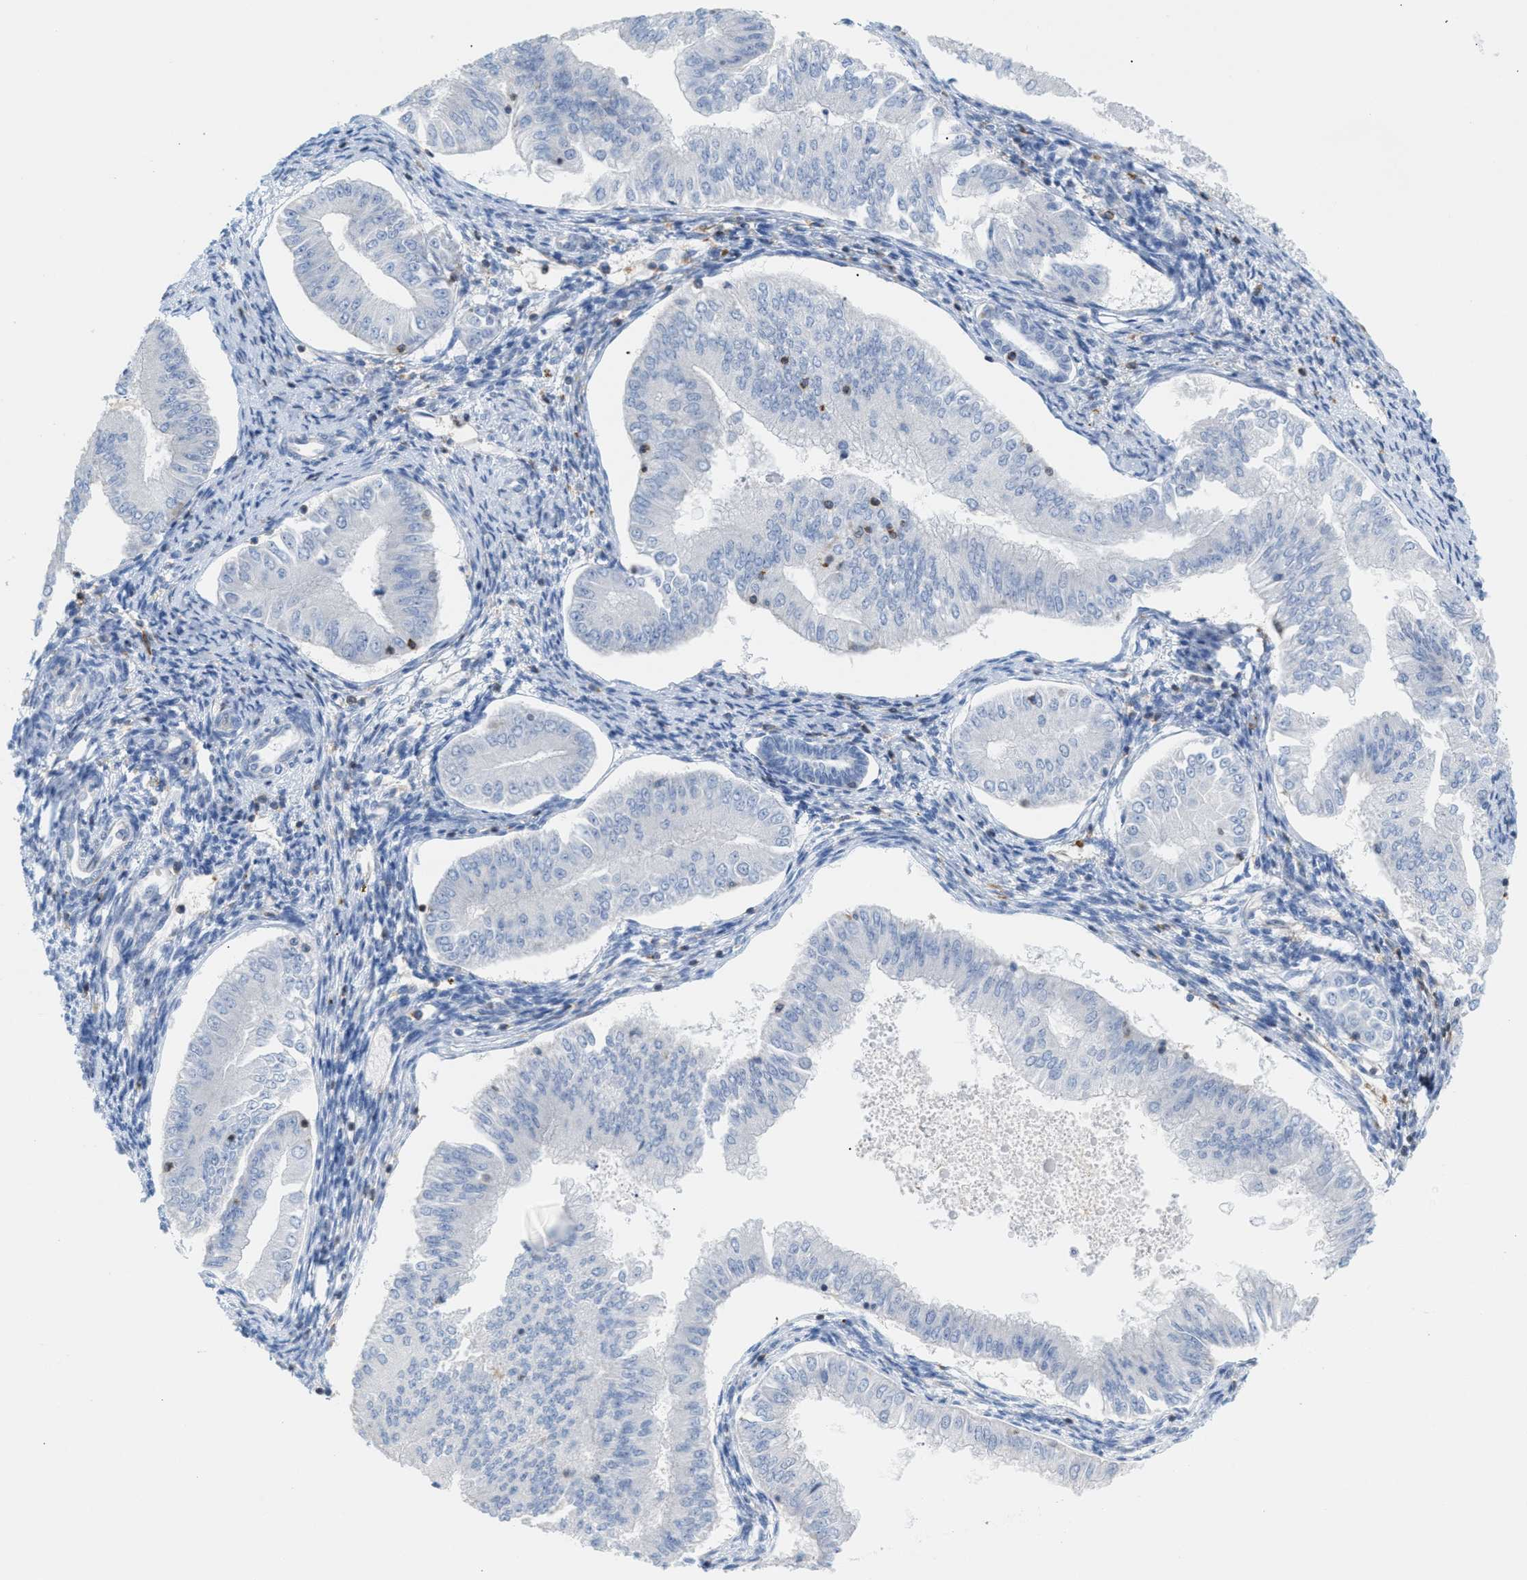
{"staining": {"intensity": "negative", "quantity": "none", "location": "none"}, "tissue": "endometrial cancer", "cell_type": "Tumor cells", "image_type": "cancer", "snomed": [{"axis": "morphology", "description": "Normal tissue, NOS"}, {"axis": "morphology", "description": "Adenocarcinoma, NOS"}, {"axis": "topography", "description": "Endometrium"}], "caption": "High magnification brightfield microscopy of endometrial adenocarcinoma stained with DAB (3,3'-diaminobenzidine) (brown) and counterstained with hematoxylin (blue): tumor cells show no significant staining.", "gene": "IL16", "patient": {"sex": "female", "age": 53}}